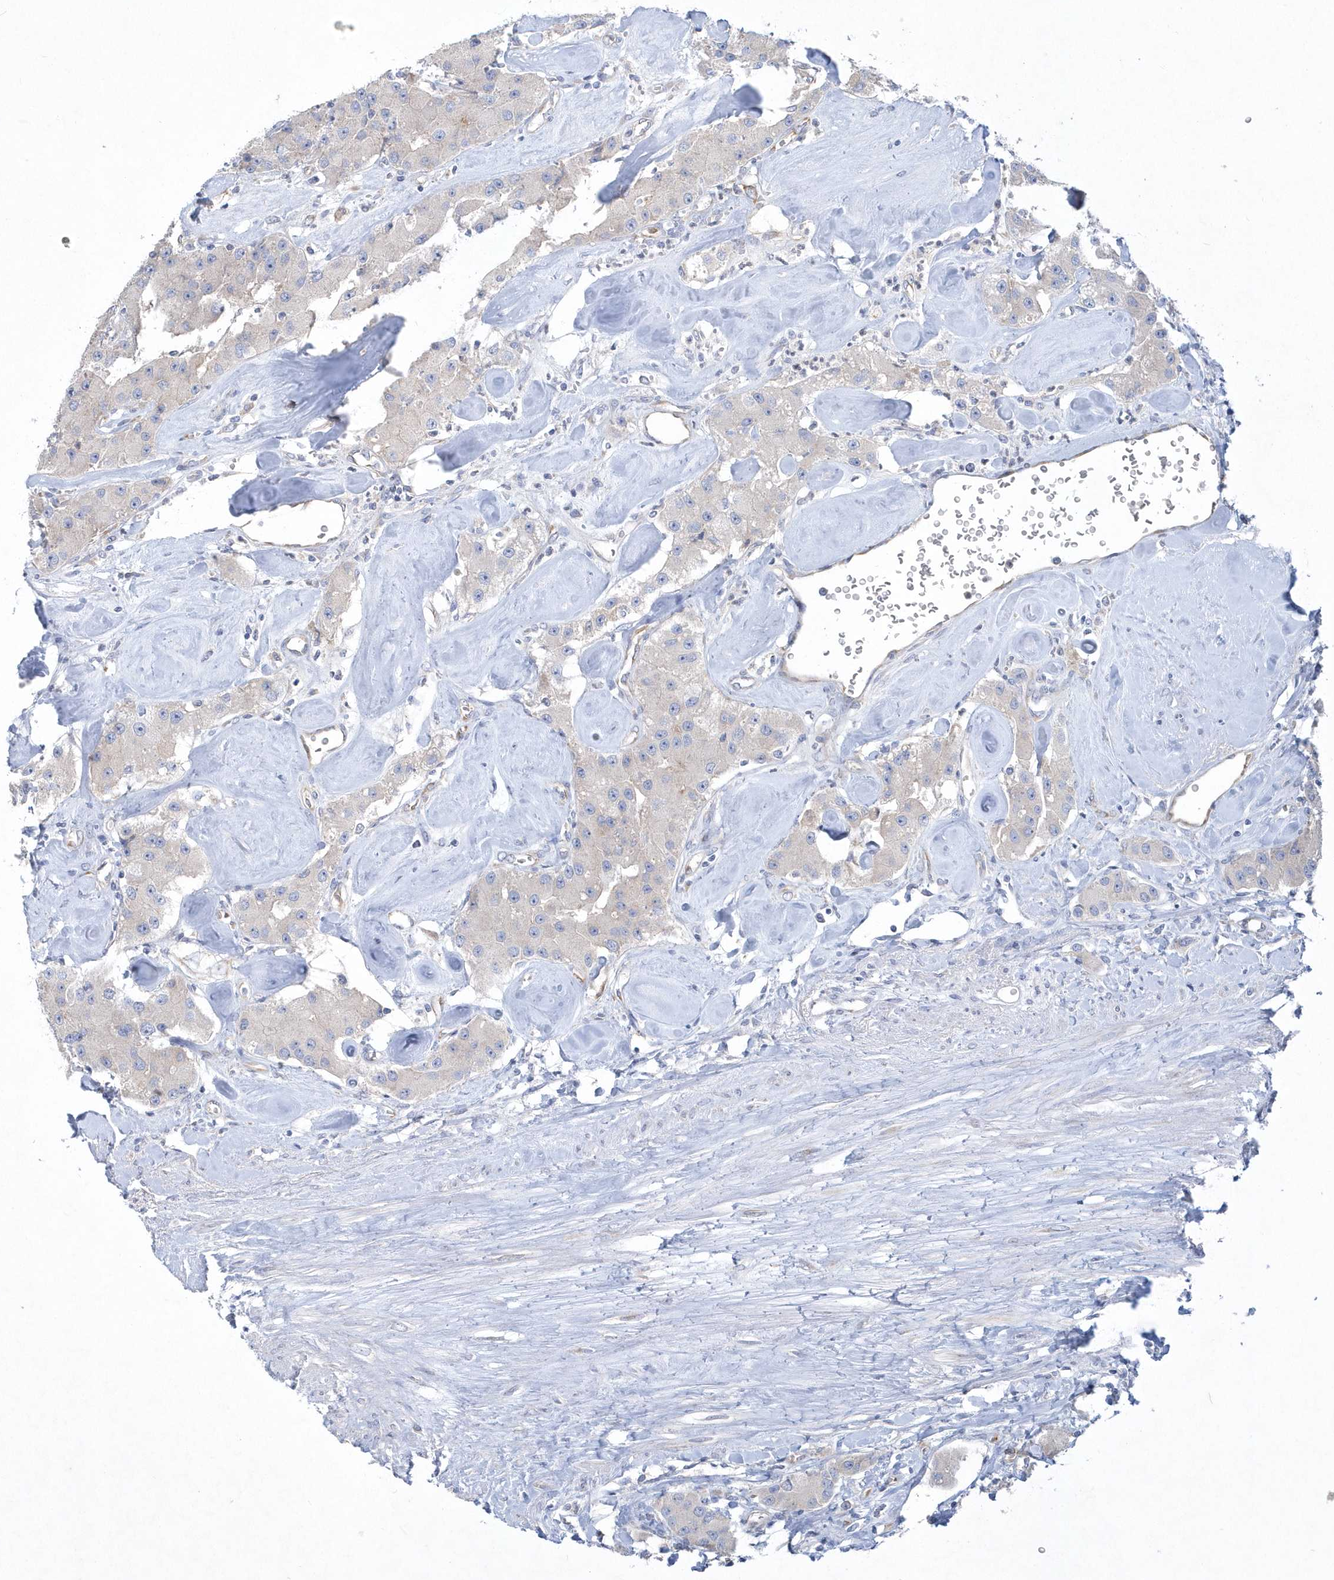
{"staining": {"intensity": "negative", "quantity": "none", "location": "none"}, "tissue": "carcinoid", "cell_type": "Tumor cells", "image_type": "cancer", "snomed": [{"axis": "morphology", "description": "Carcinoid, malignant, NOS"}, {"axis": "topography", "description": "Pancreas"}], "caption": "Photomicrograph shows no protein staining in tumor cells of carcinoid tissue.", "gene": "DGAT1", "patient": {"sex": "male", "age": 41}}